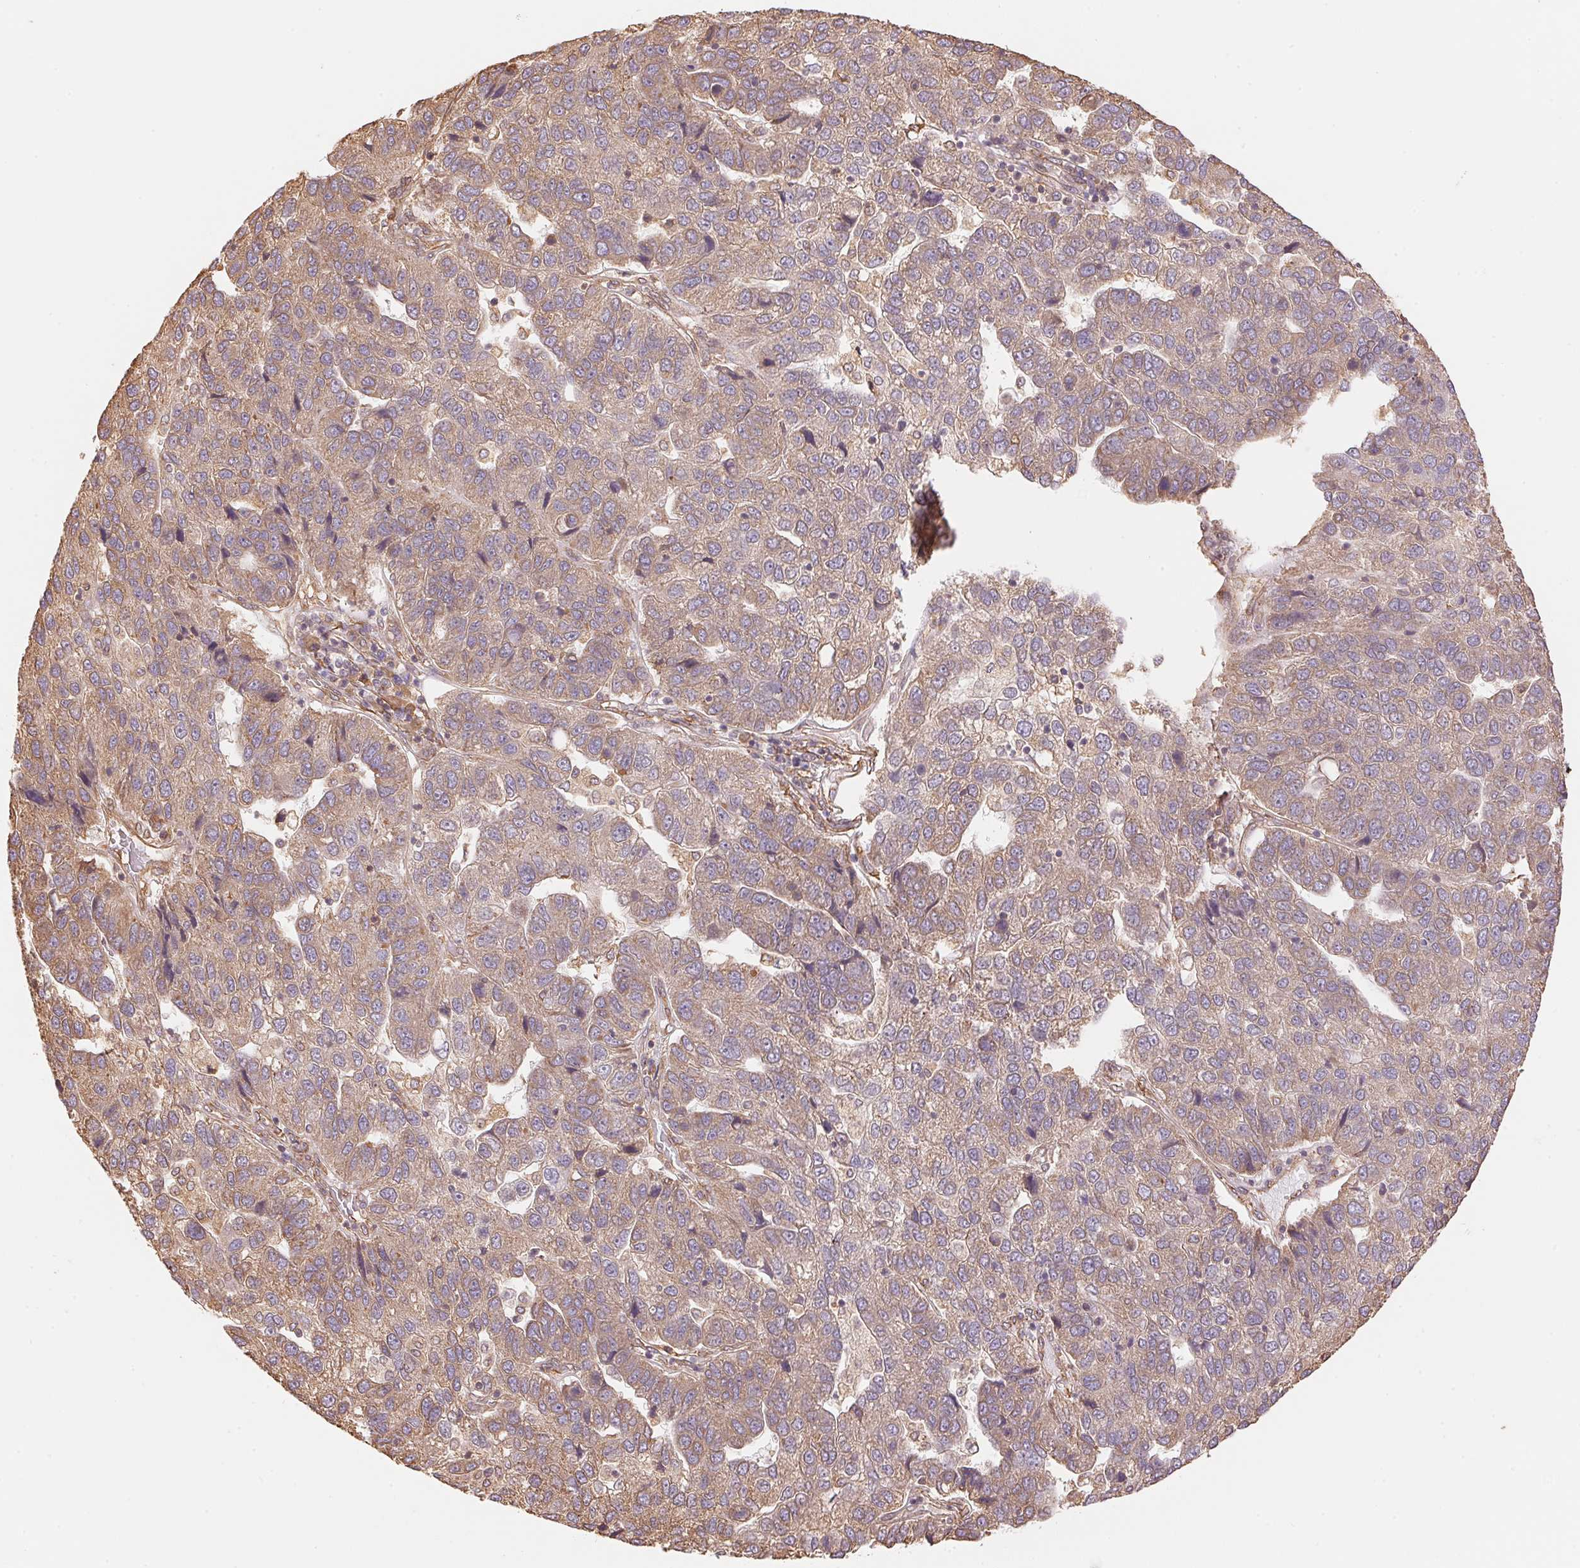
{"staining": {"intensity": "weak", "quantity": ">75%", "location": "cytoplasmic/membranous"}, "tissue": "pancreatic cancer", "cell_type": "Tumor cells", "image_type": "cancer", "snomed": [{"axis": "morphology", "description": "Adenocarcinoma, NOS"}, {"axis": "topography", "description": "Pancreas"}], "caption": "Weak cytoplasmic/membranous expression for a protein is present in approximately >75% of tumor cells of adenocarcinoma (pancreatic) using immunohistochemistry (IHC).", "gene": "C6orf163", "patient": {"sex": "female", "age": 61}}